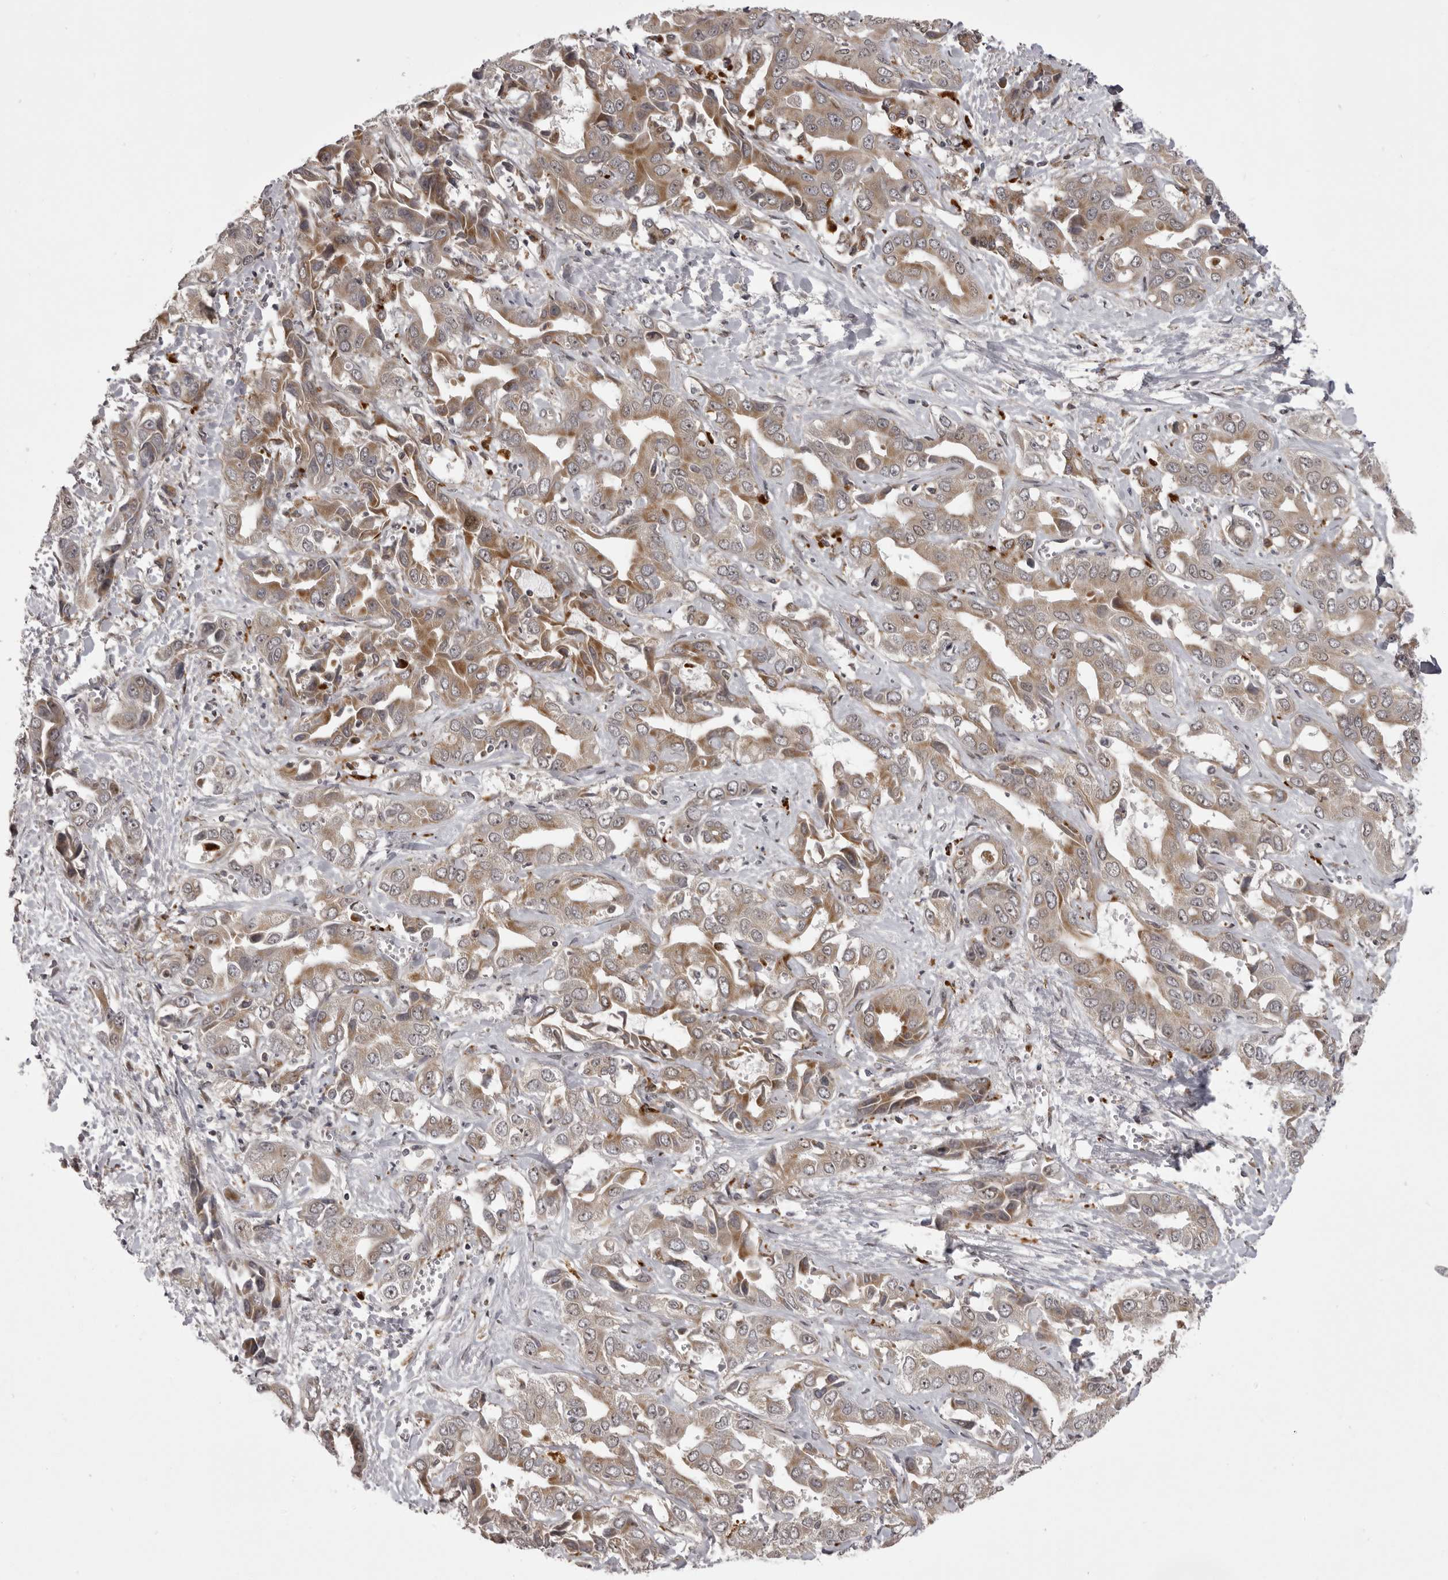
{"staining": {"intensity": "moderate", "quantity": ">75%", "location": "cytoplasmic/membranous"}, "tissue": "liver cancer", "cell_type": "Tumor cells", "image_type": "cancer", "snomed": [{"axis": "morphology", "description": "Cholangiocarcinoma"}, {"axis": "topography", "description": "Liver"}], "caption": "Brown immunohistochemical staining in cholangiocarcinoma (liver) demonstrates moderate cytoplasmic/membranous expression in approximately >75% of tumor cells.", "gene": "C1orf109", "patient": {"sex": "female", "age": 52}}